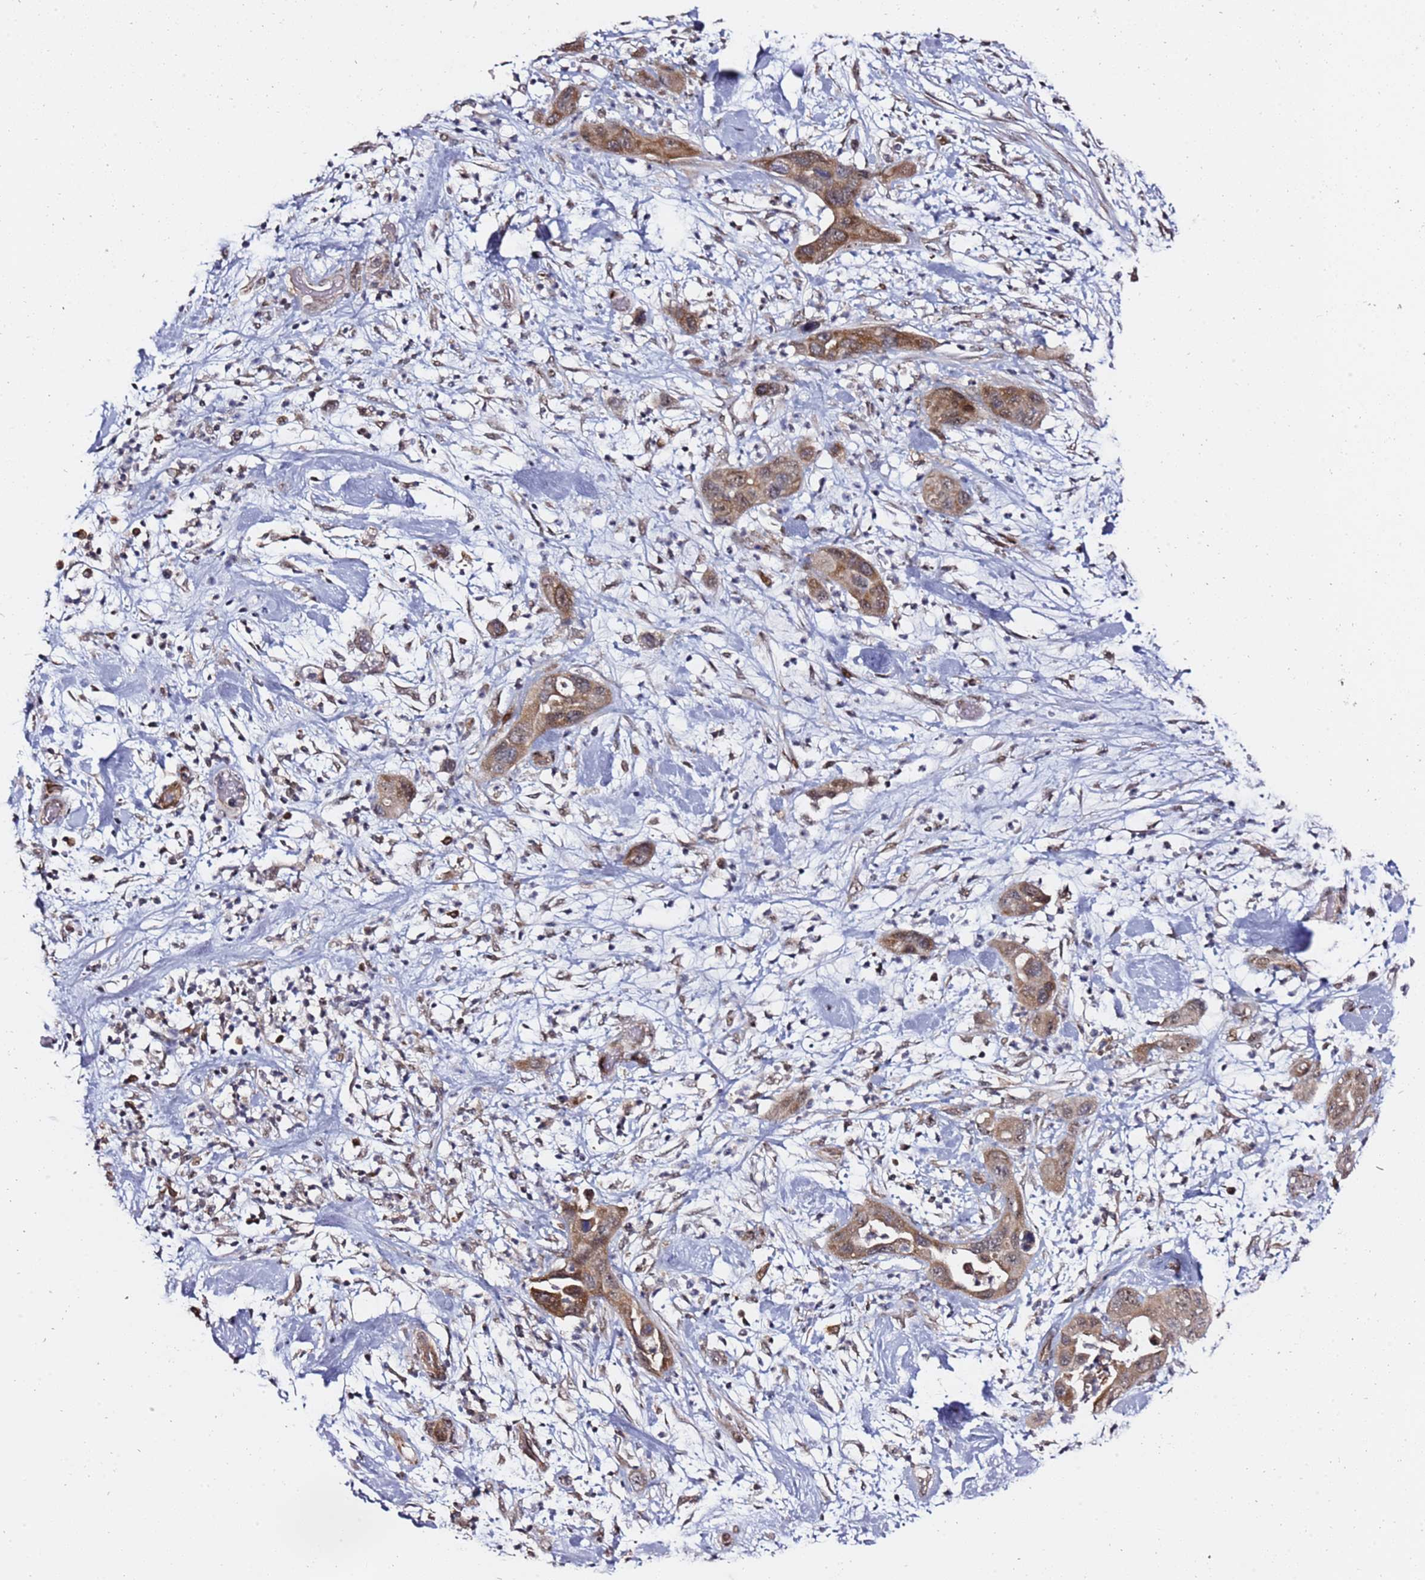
{"staining": {"intensity": "moderate", "quantity": ">75%", "location": "cytoplasmic/membranous,nuclear"}, "tissue": "pancreatic cancer", "cell_type": "Tumor cells", "image_type": "cancer", "snomed": [{"axis": "morphology", "description": "Adenocarcinoma, NOS"}, {"axis": "topography", "description": "Pancreas"}], "caption": "Protein staining by immunohistochemistry displays moderate cytoplasmic/membranous and nuclear staining in approximately >75% of tumor cells in pancreatic adenocarcinoma.", "gene": "TP53AIP1", "patient": {"sex": "female", "age": 71}}